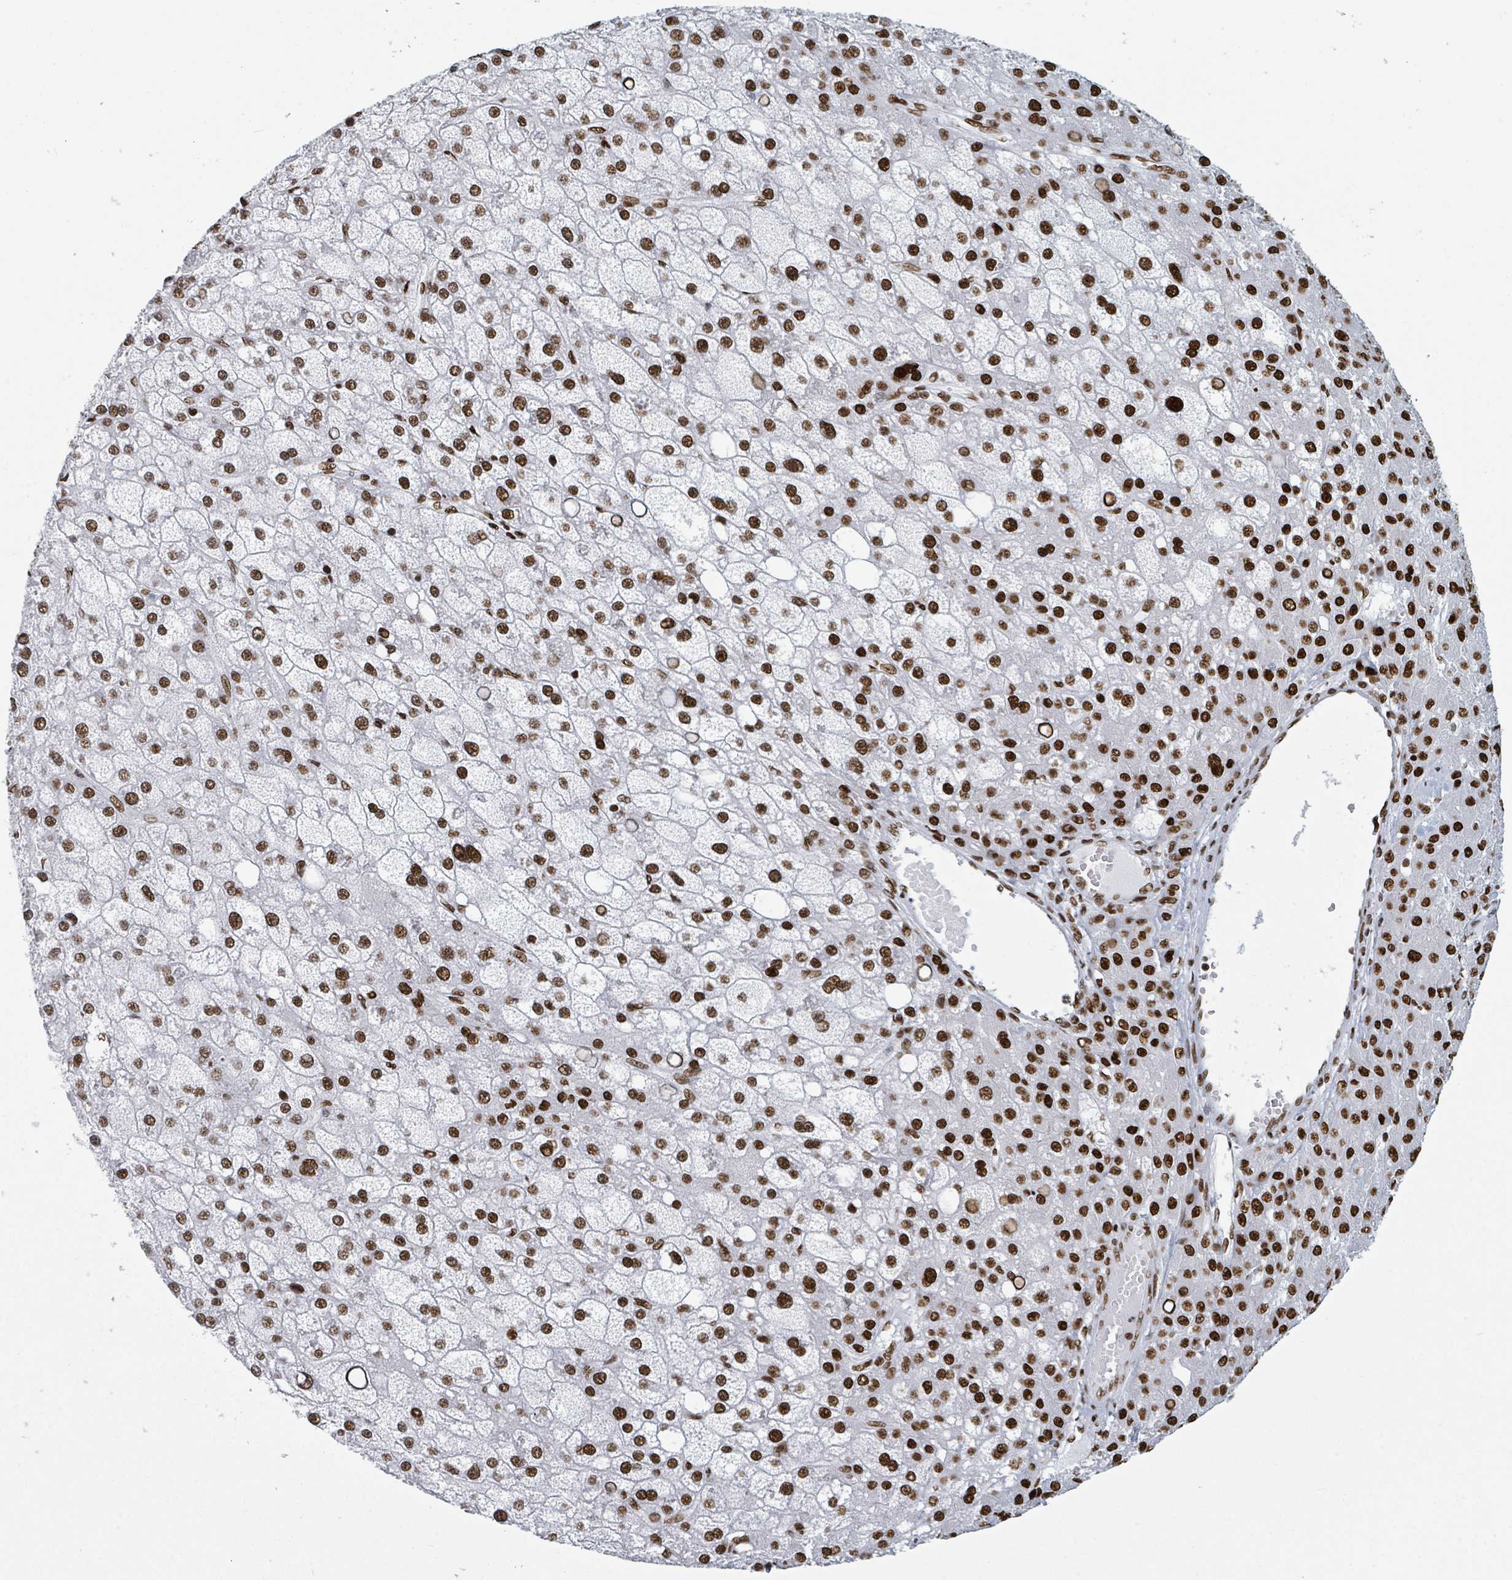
{"staining": {"intensity": "strong", "quantity": ">75%", "location": "nuclear"}, "tissue": "liver cancer", "cell_type": "Tumor cells", "image_type": "cancer", "snomed": [{"axis": "morphology", "description": "Carcinoma, Hepatocellular, NOS"}, {"axis": "topography", "description": "Liver"}], "caption": "Liver cancer was stained to show a protein in brown. There is high levels of strong nuclear expression in about >75% of tumor cells.", "gene": "DHX16", "patient": {"sex": "male", "age": 67}}